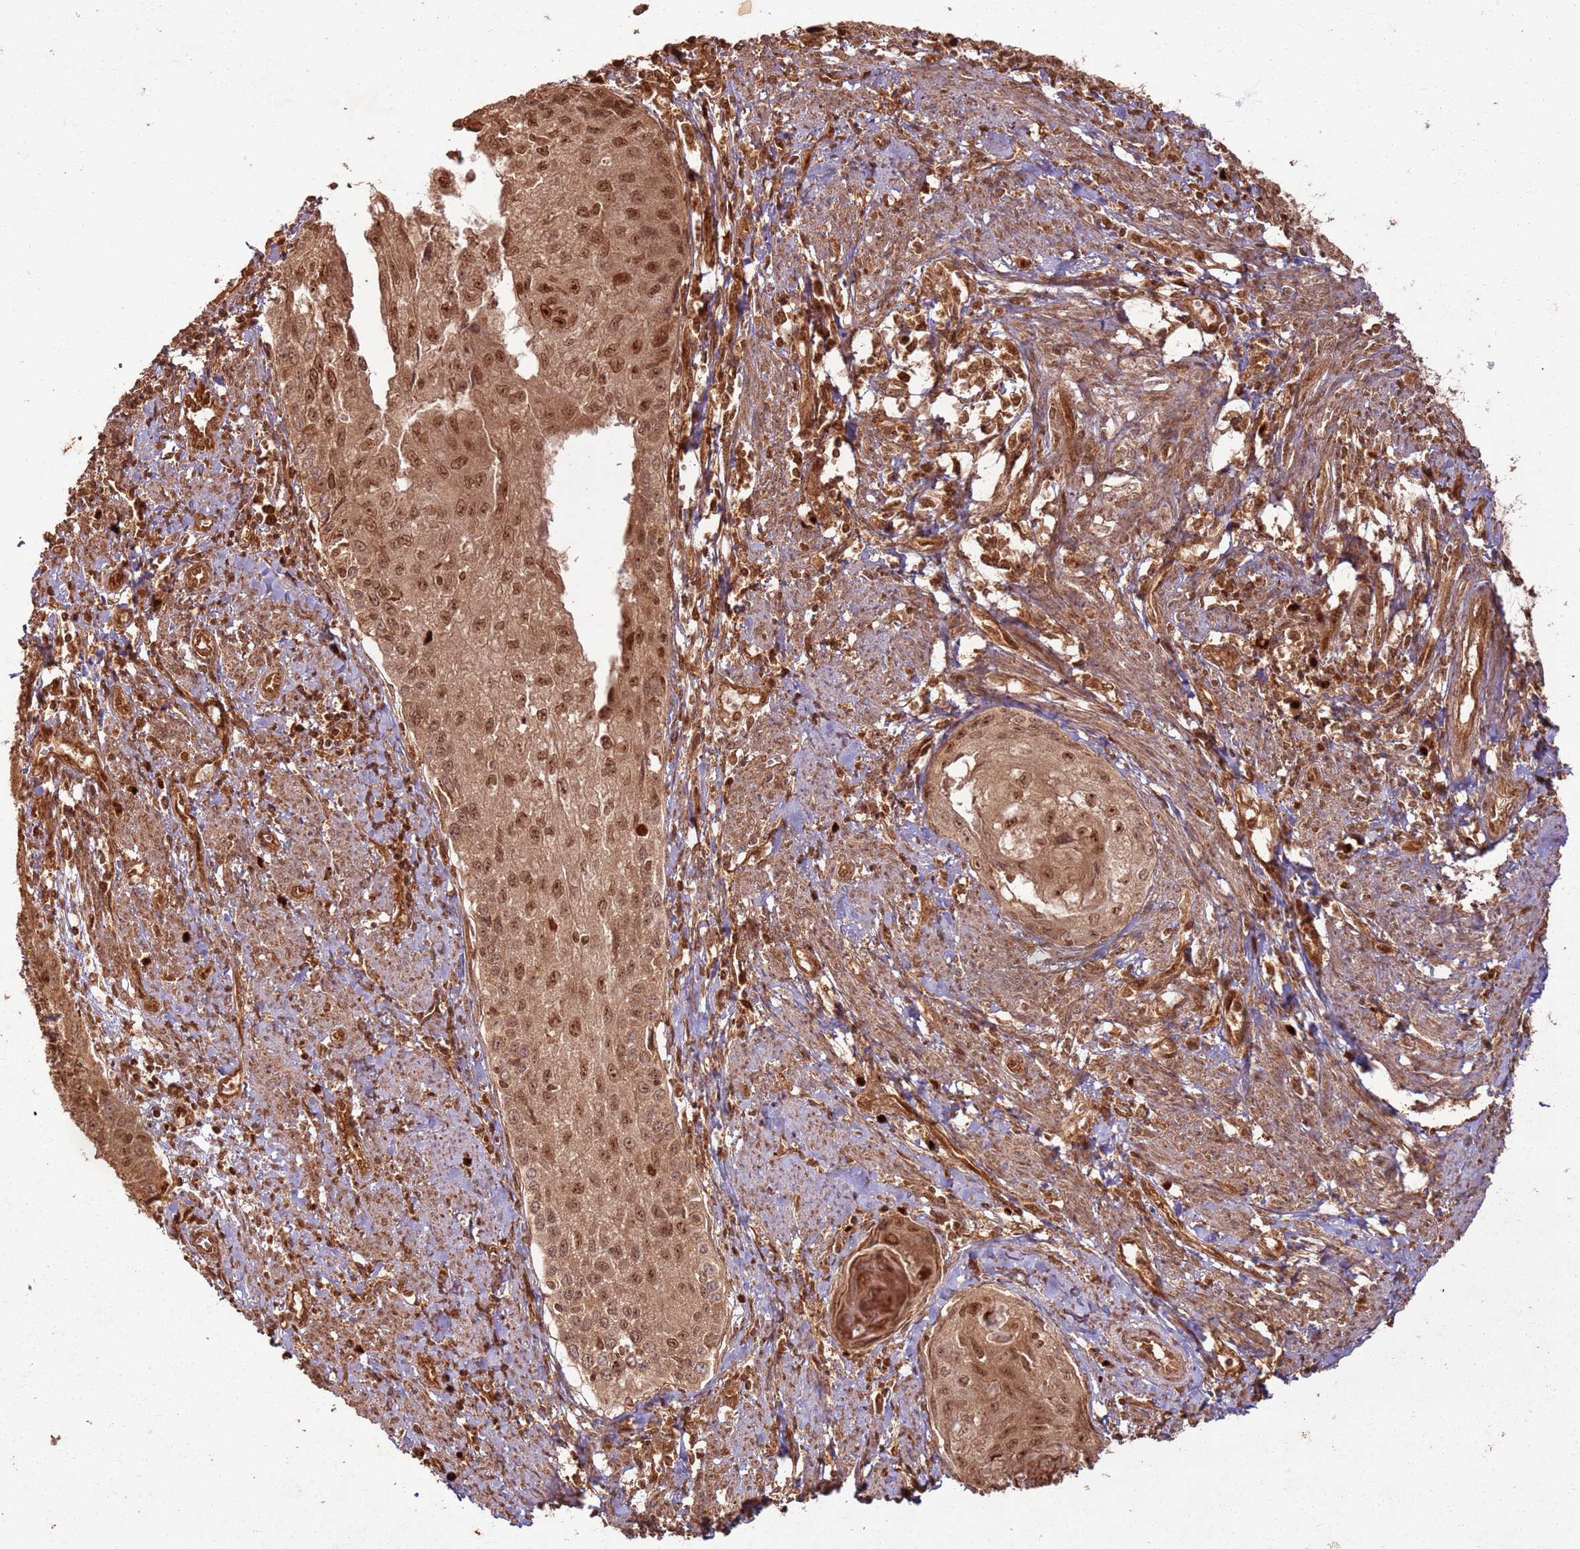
{"staining": {"intensity": "moderate", "quantity": ">75%", "location": "cytoplasmic/membranous,nuclear"}, "tissue": "cervical cancer", "cell_type": "Tumor cells", "image_type": "cancer", "snomed": [{"axis": "morphology", "description": "Squamous cell carcinoma, NOS"}, {"axis": "topography", "description": "Cervix"}], "caption": "High-magnification brightfield microscopy of cervical cancer stained with DAB (3,3'-diaminobenzidine) (brown) and counterstained with hematoxylin (blue). tumor cells exhibit moderate cytoplasmic/membranous and nuclear expression is identified in approximately>75% of cells.", "gene": "TBC1D13", "patient": {"sex": "female", "age": 67}}